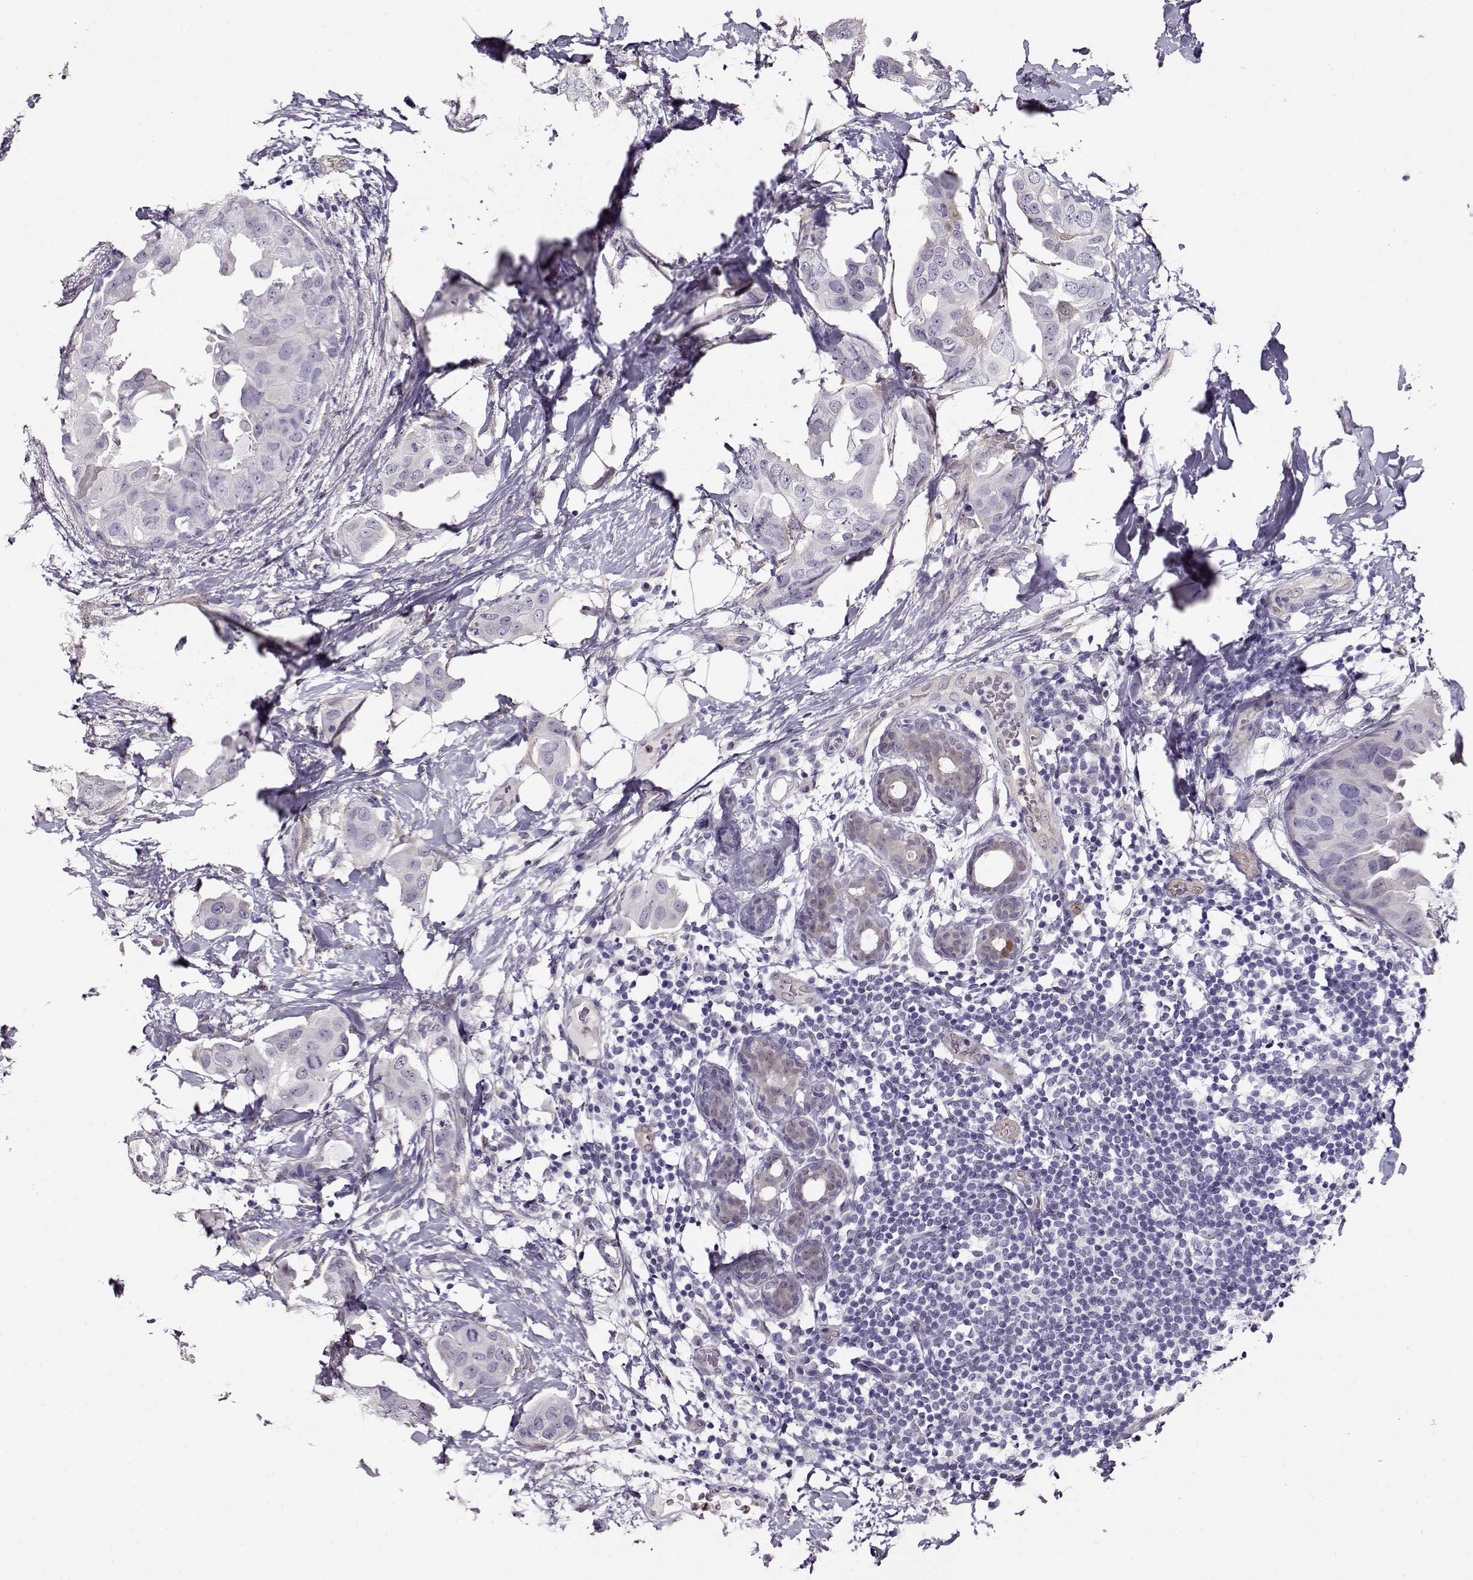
{"staining": {"intensity": "negative", "quantity": "none", "location": "none"}, "tissue": "breast cancer", "cell_type": "Tumor cells", "image_type": "cancer", "snomed": [{"axis": "morphology", "description": "Normal tissue, NOS"}, {"axis": "morphology", "description": "Duct carcinoma"}, {"axis": "topography", "description": "Breast"}], "caption": "This histopathology image is of breast cancer stained with IHC to label a protein in brown with the nuclei are counter-stained blue. There is no staining in tumor cells.", "gene": "CCR8", "patient": {"sex": "female", "age": 40}}